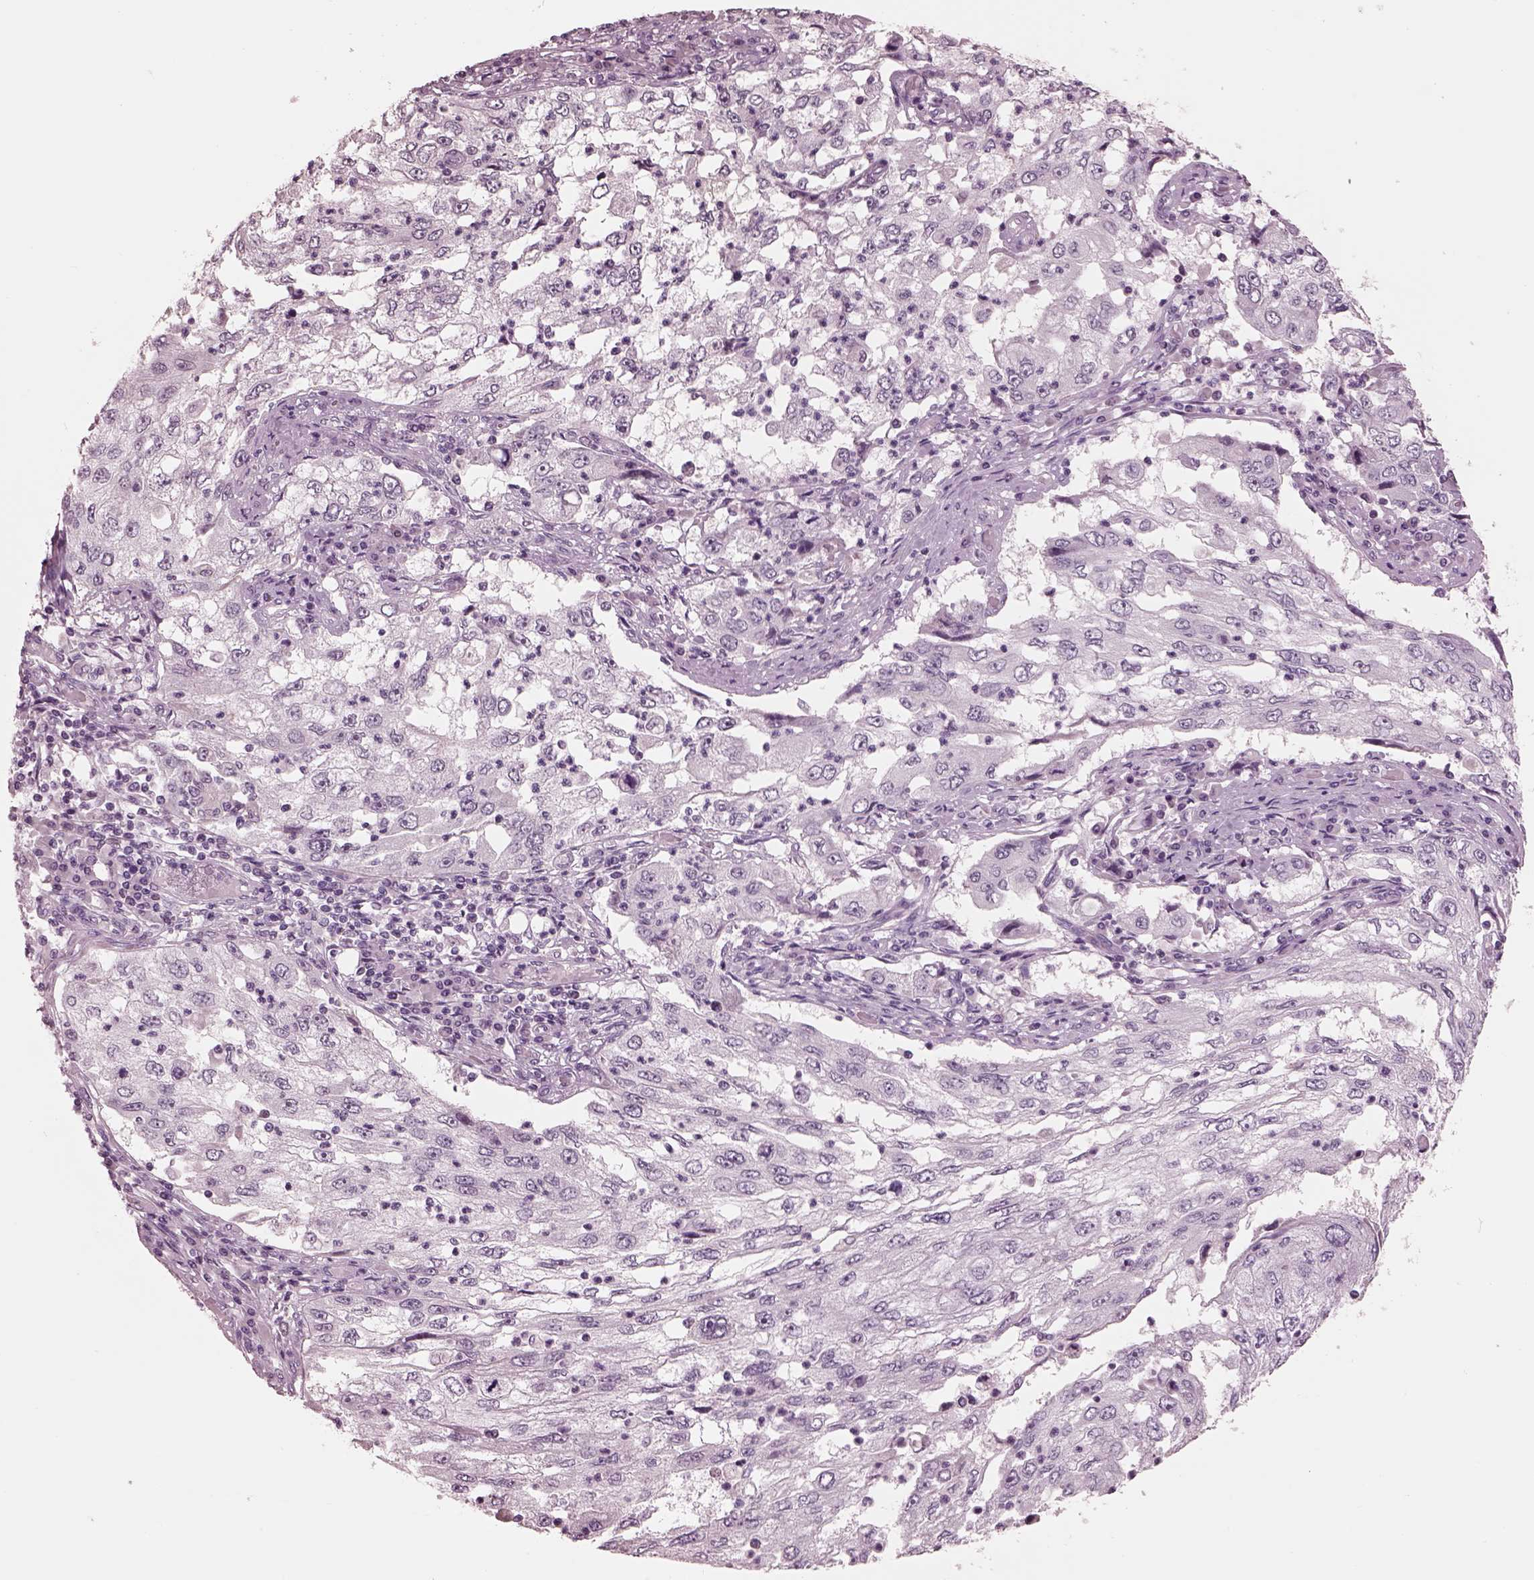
{"staining": {"intensity": "negative", "quantity": "none", "location": "none"}, "tissue": "cervical cancer", "cell_type": "Tumor cells", "image_type": "cancer", "snomed": [{"axis": "morphology", "description": "Squamous cell carcinoma, NOS"}, {"axis": "topography", "description": "Cervix"}], "caption": "A histopathology image of cervical cancer (squamous cell carcinoma) stained for a protein displays no brown staining in tumor cells.", "gene": "GARIN4", "patient": {"sex": "female", "age": 36}}